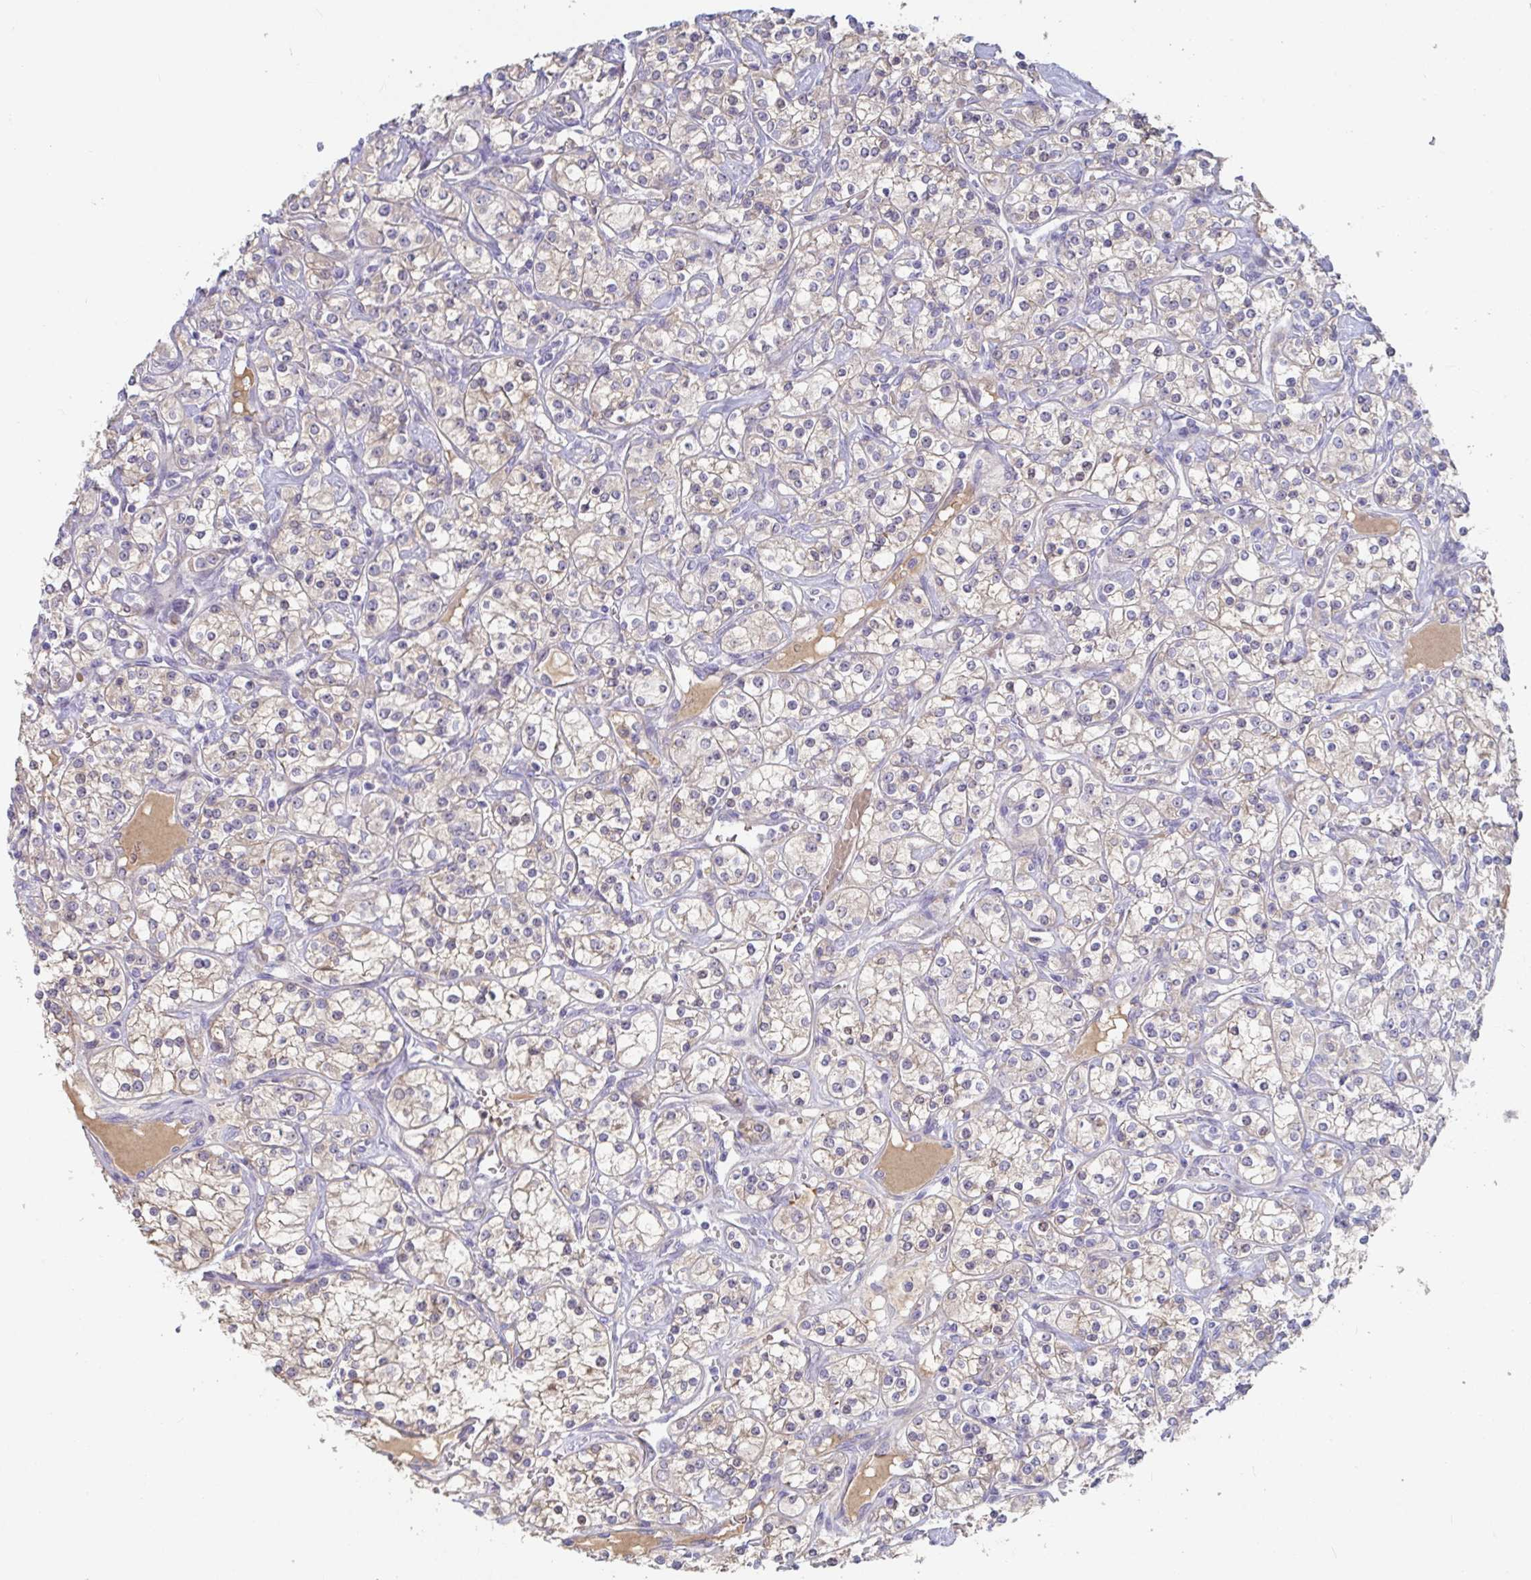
{"staining": {"intensity": "negative", "quantity": "none", "location": "none"}, "tissue": "renal cancer", "cell_type": "Tumor cells", "image_type": "cancer", "snomed": [{"axis": "morphology", "description": "Adenocarcinoma, NOS"}, {"axis": "topography", "description": "Kidney"}], "caption": "IHC of human adenocarcinoma (renal) reveals no expression in tumor cells. (DAB (3,3'-diaminobenzidine) immunohistochemistry visualized using brightfield microscopy, high magnification).", "gene": "ANO5", "patient": {"sex": "male", "age": 77}}